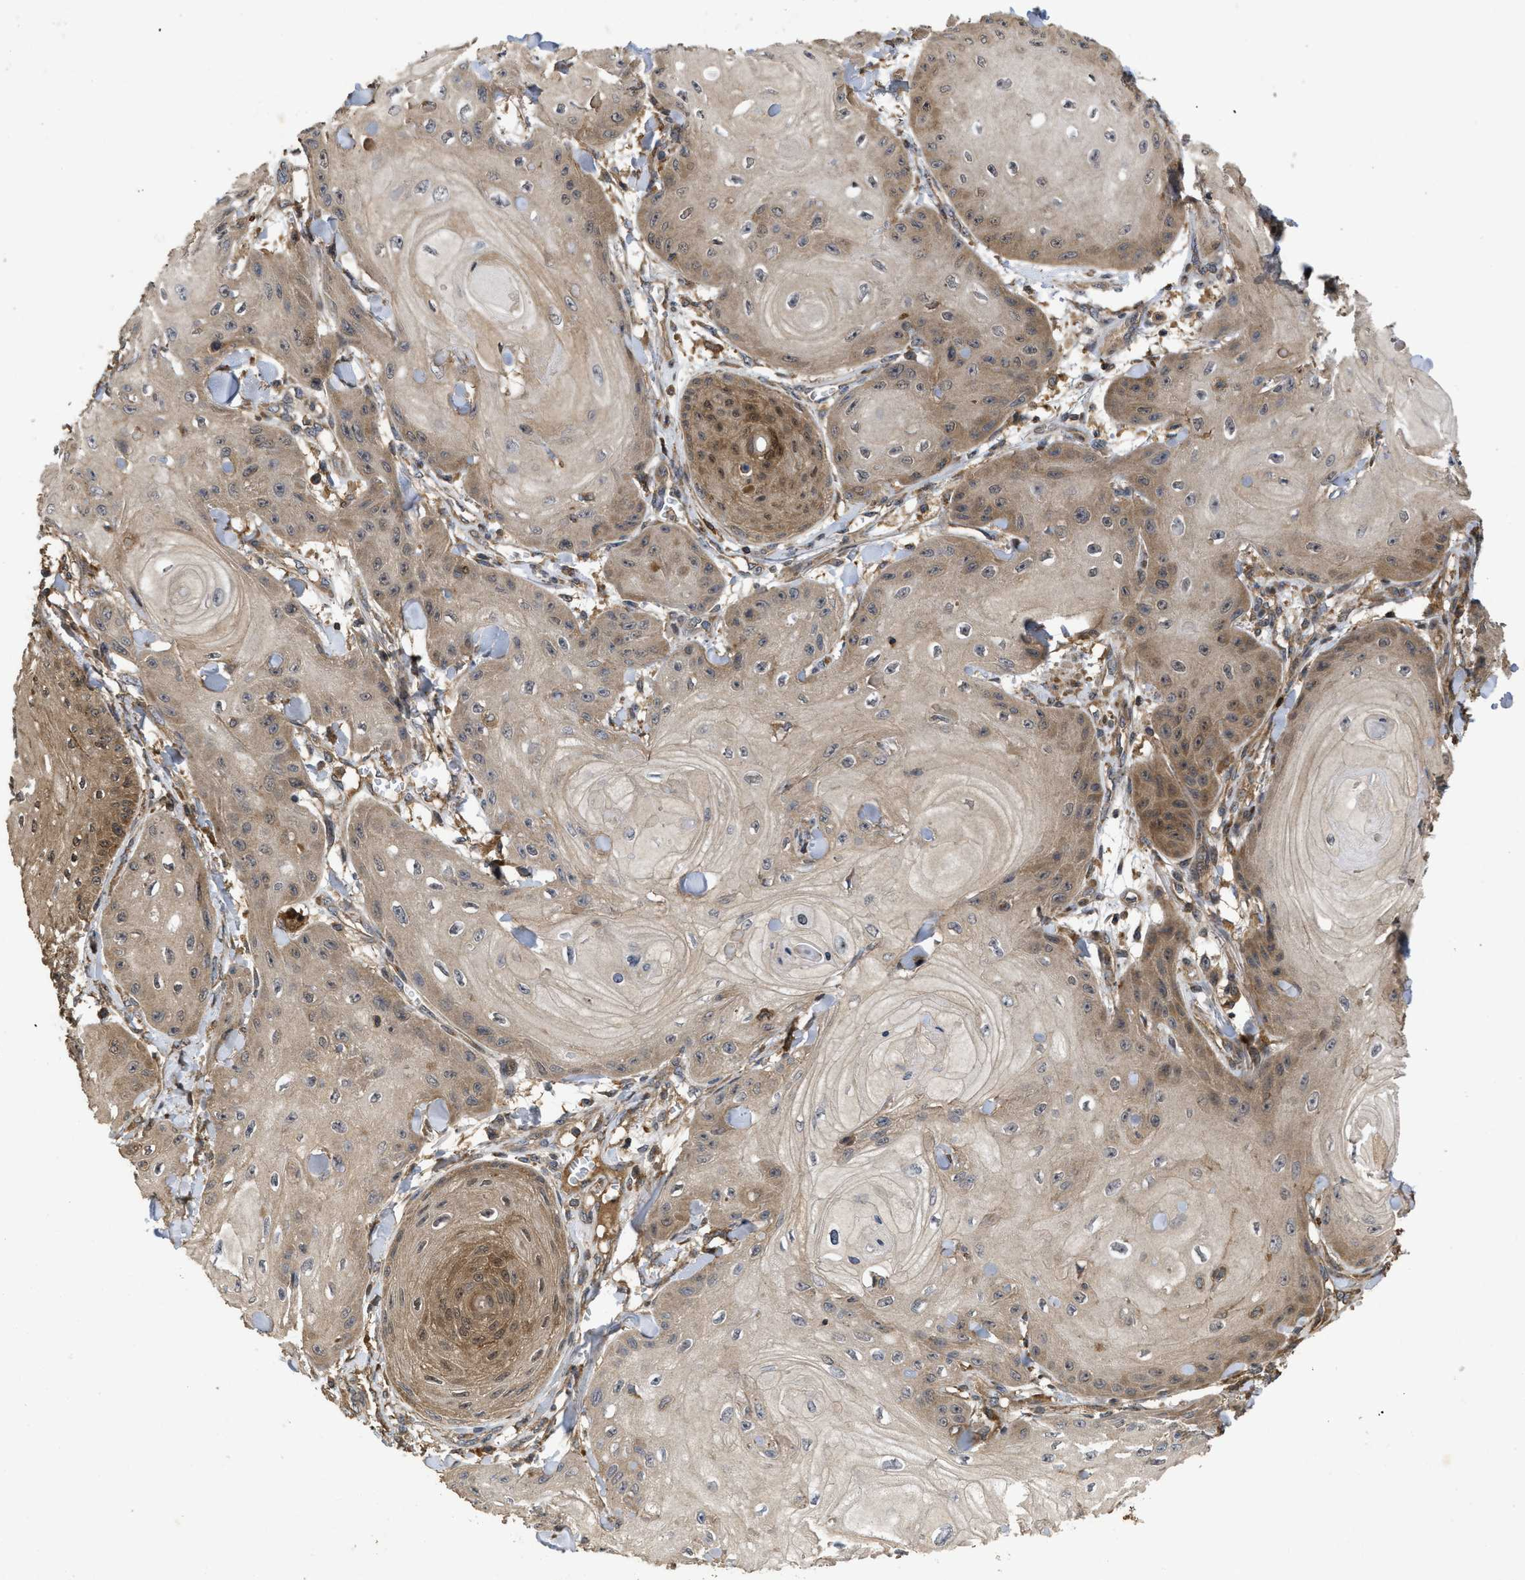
{"staining": {"intensity": "moderate", "quantity": "<25%", "location": "cytoplasmic/membranous,nuclear"}, "tissue": "skin cancer", "cell_type": "Tumor cells", "image_type": "cancer", "snomed": [{"axis": "morphology", "description": "Squamous cell carcinoma, NOS"}, {"axis": "topography", "description": "Skin"}], "caption": "Moderate cytoplasmic/membranous and nuclear expression for a protein is seen in about <25% of tumor cells of skin cancer using immunohistochemistry (IHC).", "gene": "CBR3", "patient": {"sex": "male", "age": 74}}